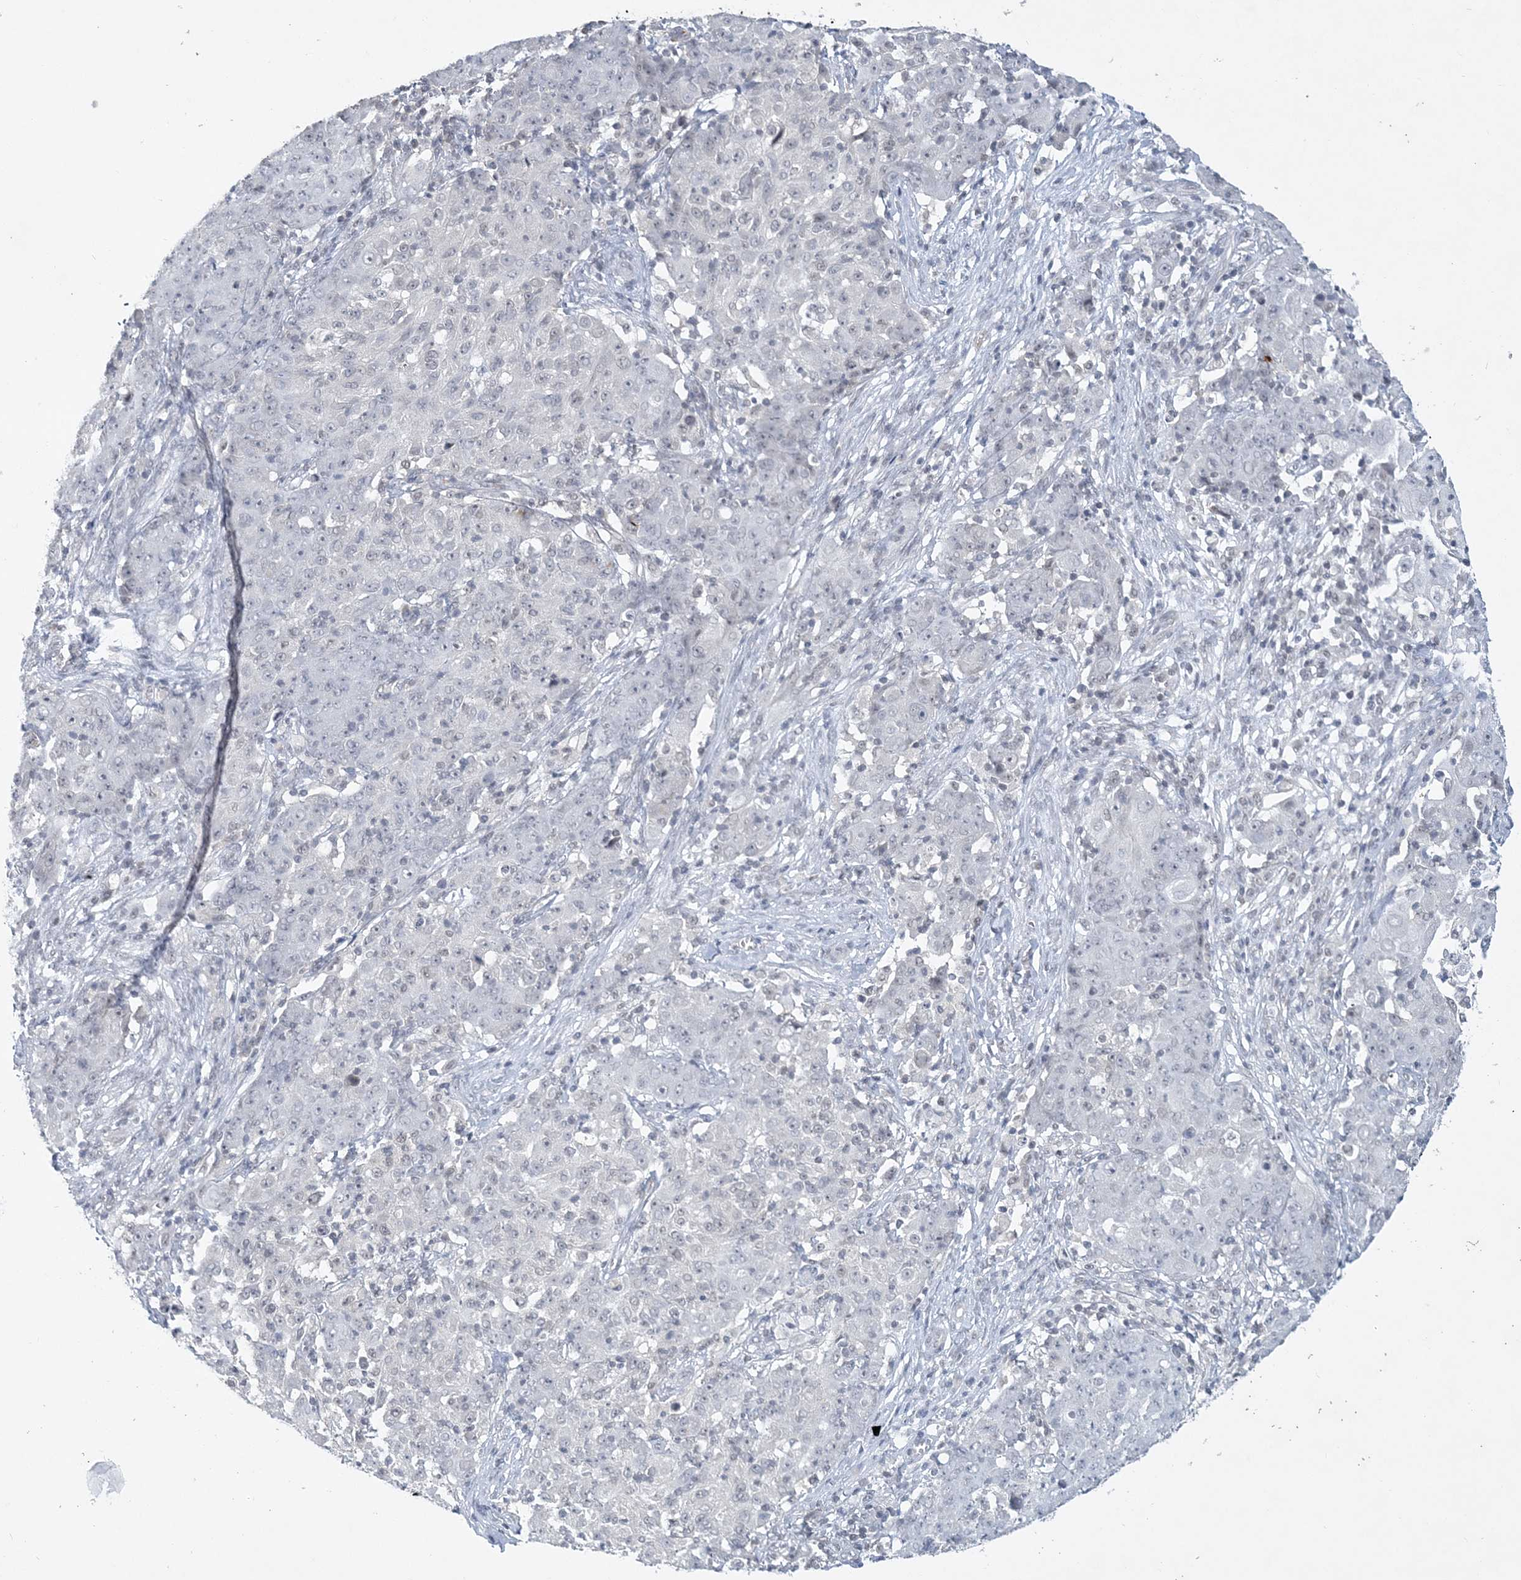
{"staining": {"intensity": "negative", "quantity": "none", "location": "none"}, "tissue": "ovarian cancer", "cell_type": "Tumor cells", "image_type": "cancer", "snomed": [{"axis": "morphology", "description": "Carcinoma, endometroid"}, {"axis": "topography", "description": "Ovary"}], "caption": "IHC of ovarian endometroid carcinoma exhibits no staining in tumor cells.", "gene": "KMT2D", "patient": {"sex": "female", "age": 42}}